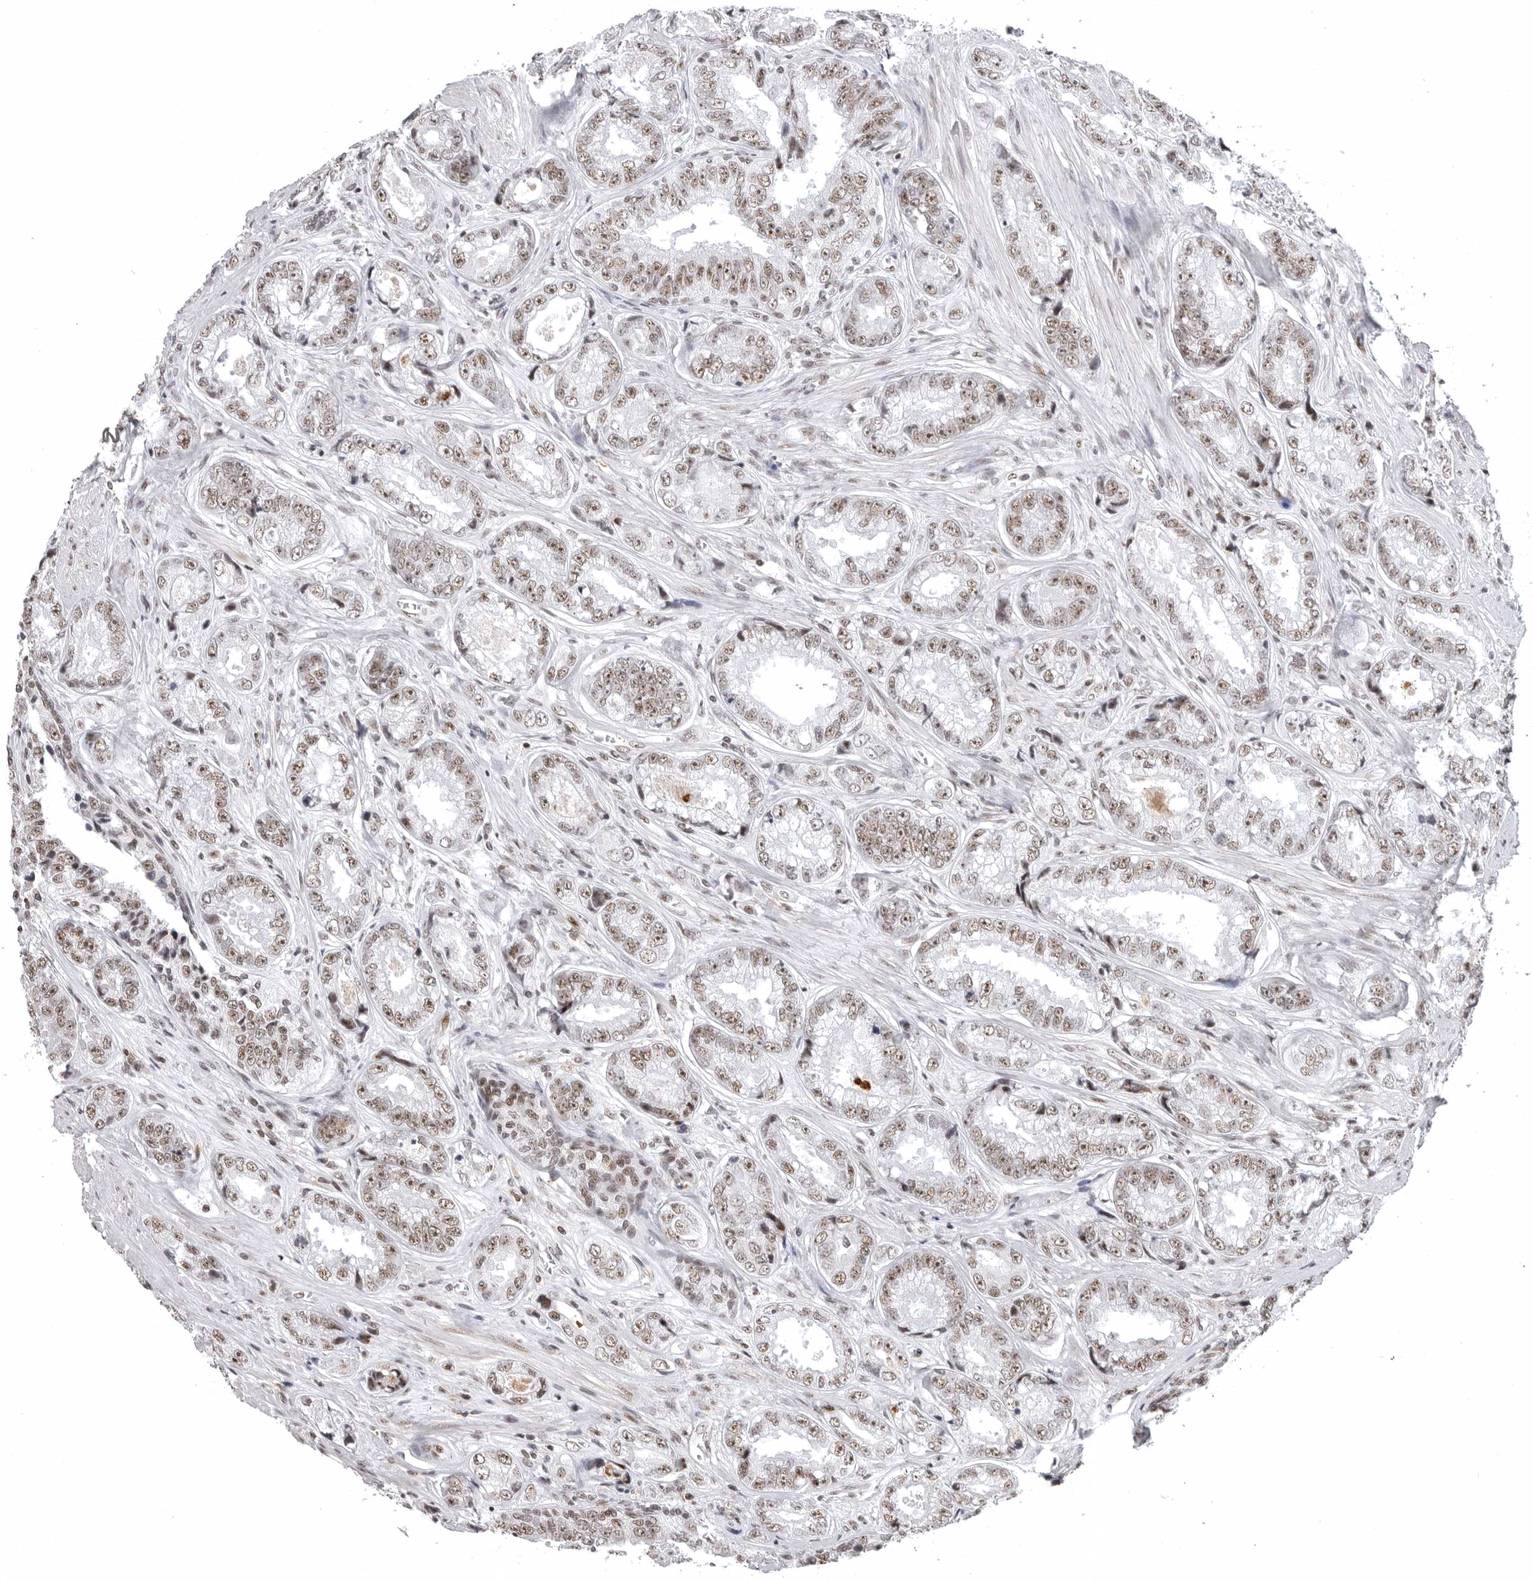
{"staining": {"intensity": "moderate", "quantity": ">75%", "location": "nuclear"}, "tissue": "prostate cancer", "cell_type": "Tumor cells", "image_type": "cancer", "snomed": [{"axis": "morphology", "description": "Adenocarcinoma, High grade"}, {"axis": "topography", "description": "Prostate"}], "caption": "DAB immunohistochemical staining of human prostate cancer displays moderate nuclear protein positivity in approximately >75% of tumor cells. Nuclei are stained in blue.", "gene": "WRAP53", "patient": {"sex": "male", "age": 61}}